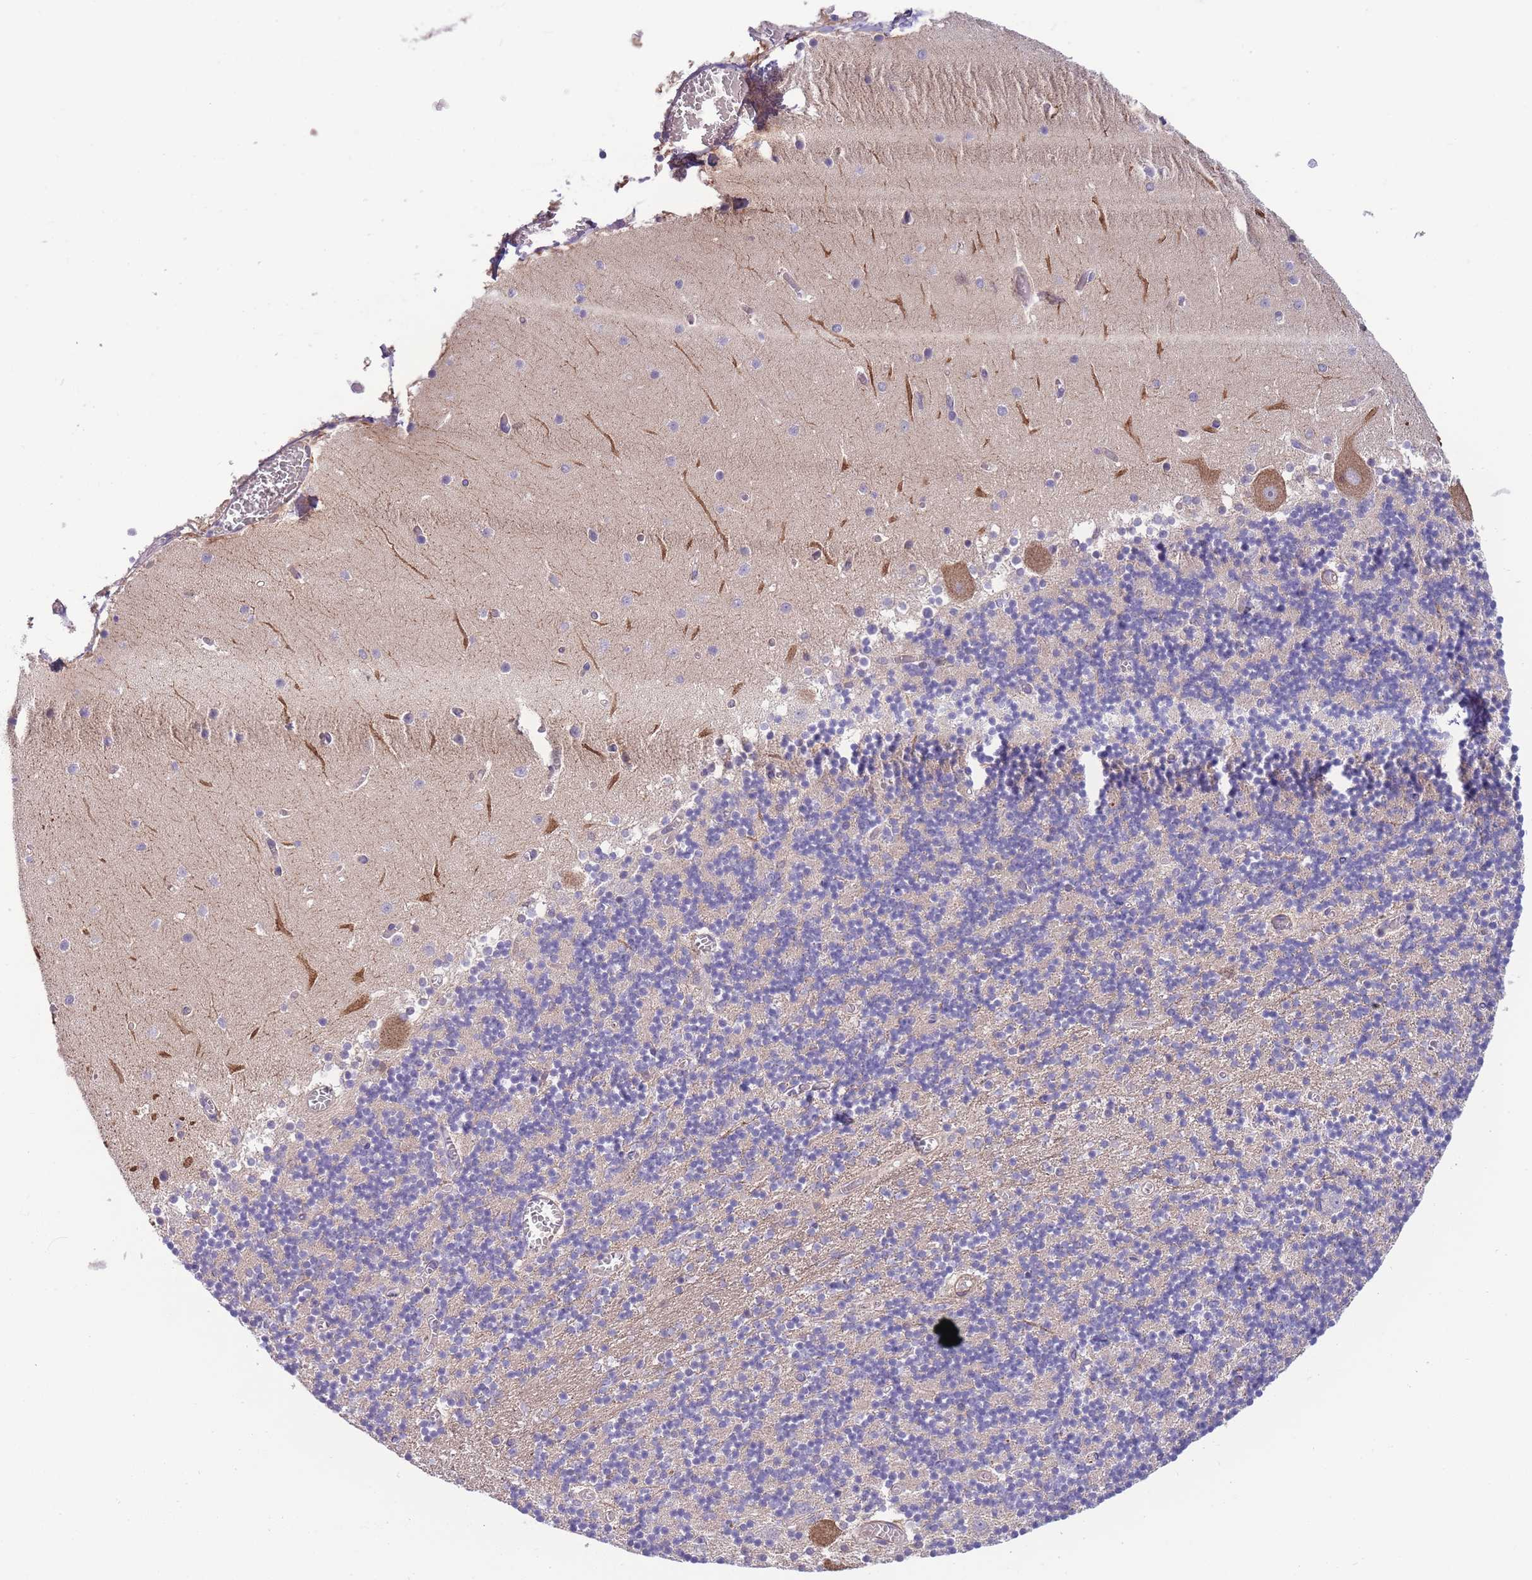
{"staining": {"intensity": "negative", "quantity": "none", "location": "none"}, "tissue": "cerebellum", "cell_type": "Cells in granular layer", "image_type": "normal", "snomed": [{"axis": "morphology", "description": "Normal tissue, NOS"}, {"axis": "topography", "description": "Cerebellum"}], "caption": "Protein analysis of normal cerebellum reveals no significant positivity in cells in granular layer. (DAB immunohistochemistry visualized using brightfield microscopy, high magnification).", "gene": "FAM124A", "patient": {"sex": "female", "age": 28}}